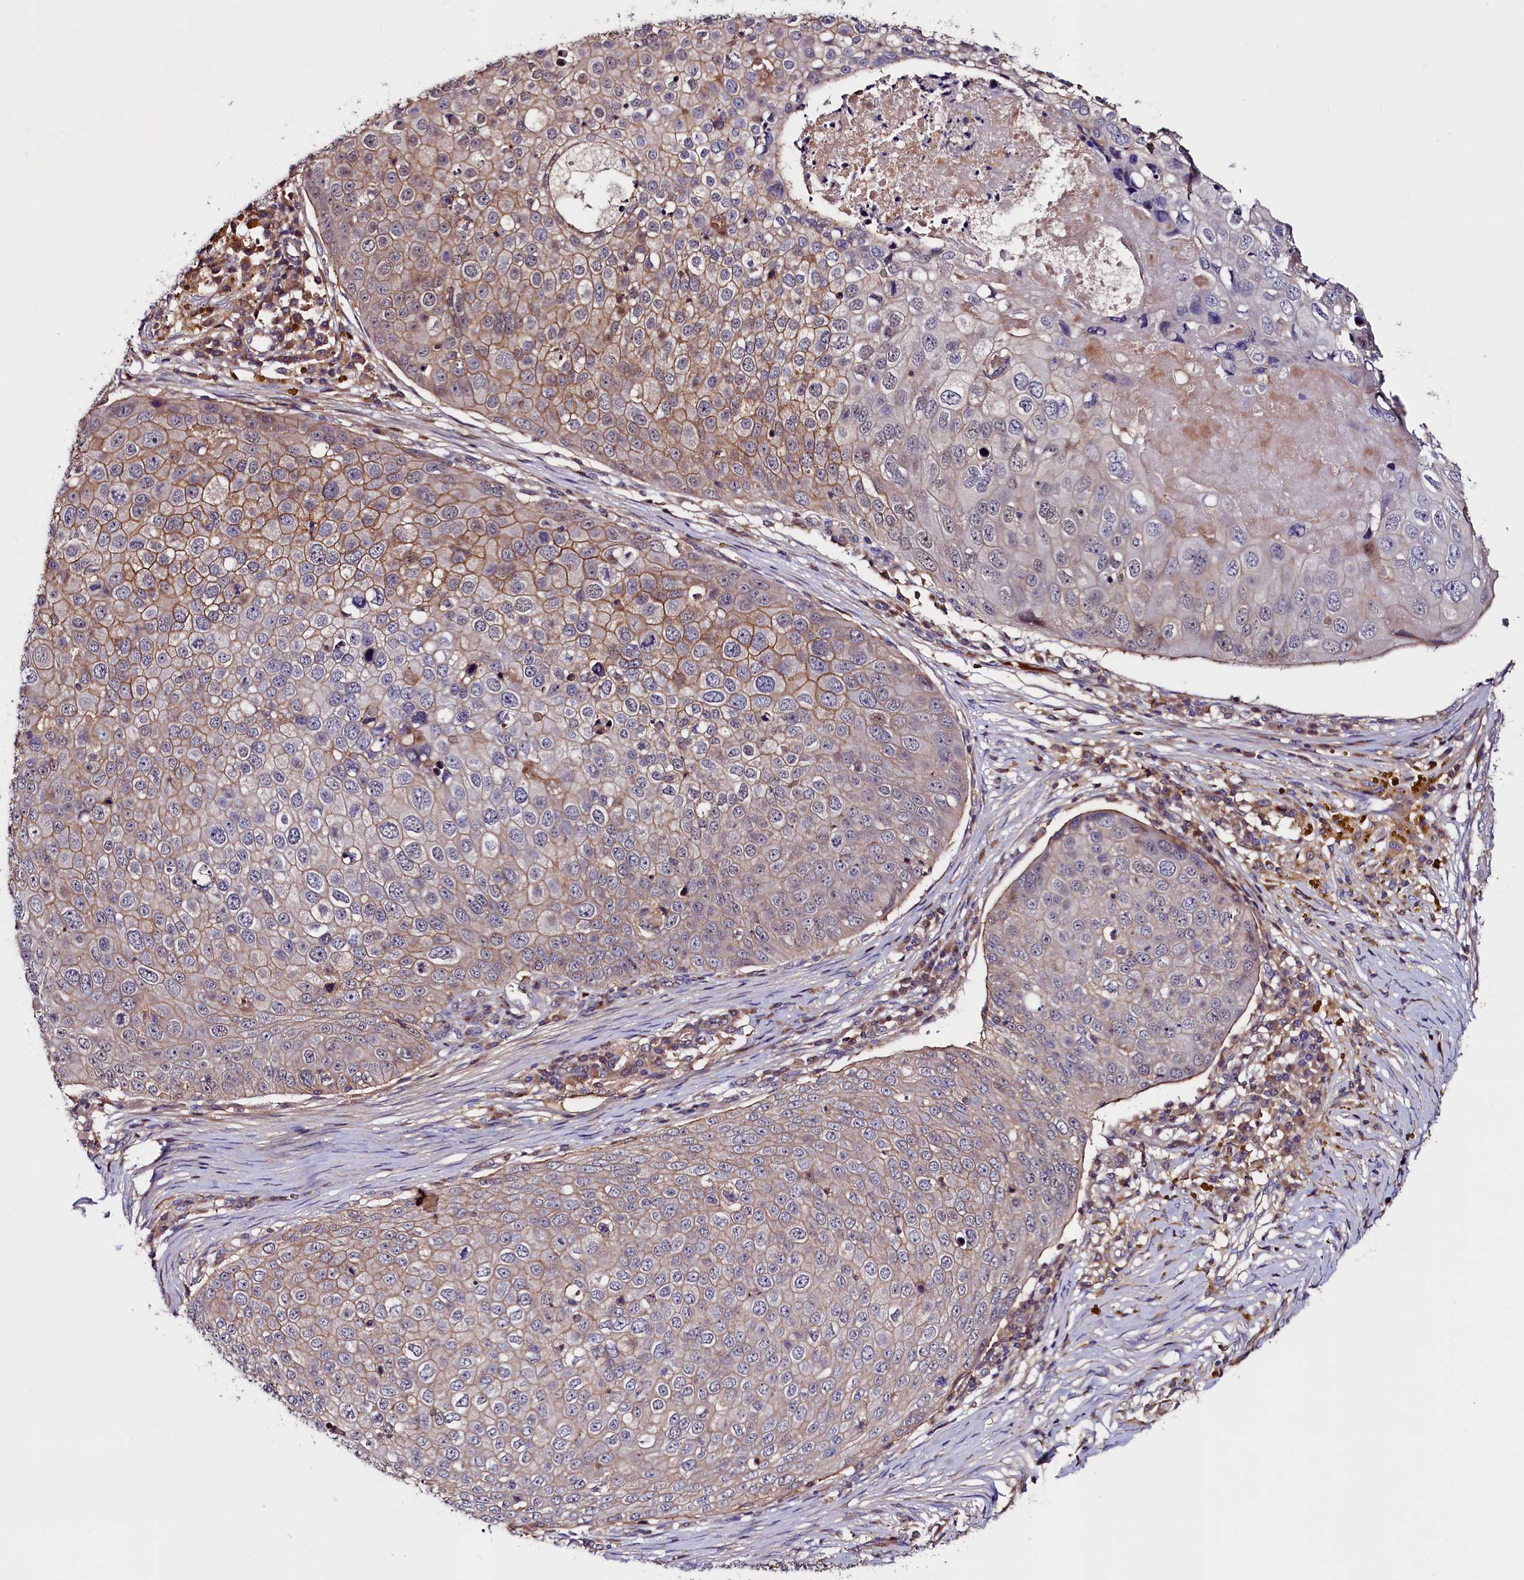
{"staining": {"intensity": "weak", "quantity": "25%-75%", "location": "cytoplasmic/membranous"}, "tissue": "skin cancer", "cell_type": "Tumor cells", "image_type": "cancer", "snomed": [{"axis": "morphology", "description": "Squamous cell carcinoma, NOS"}, {"axis": "topography", "description": "Skin"}], "caption": "Immunohistochemical staining of human skin squamous cell carcinoma demonstrates low levels of weak cytoplasmic/membranous protein positivity in approximately 25%-75% of tumor cells. The staining is performed using DAB brown chromogen to label protein expression. The nuclei are counter-stained blue using hematoxylin.", "gene": "DUOXA1", "patient": {"sex": "male", "age": 71}}